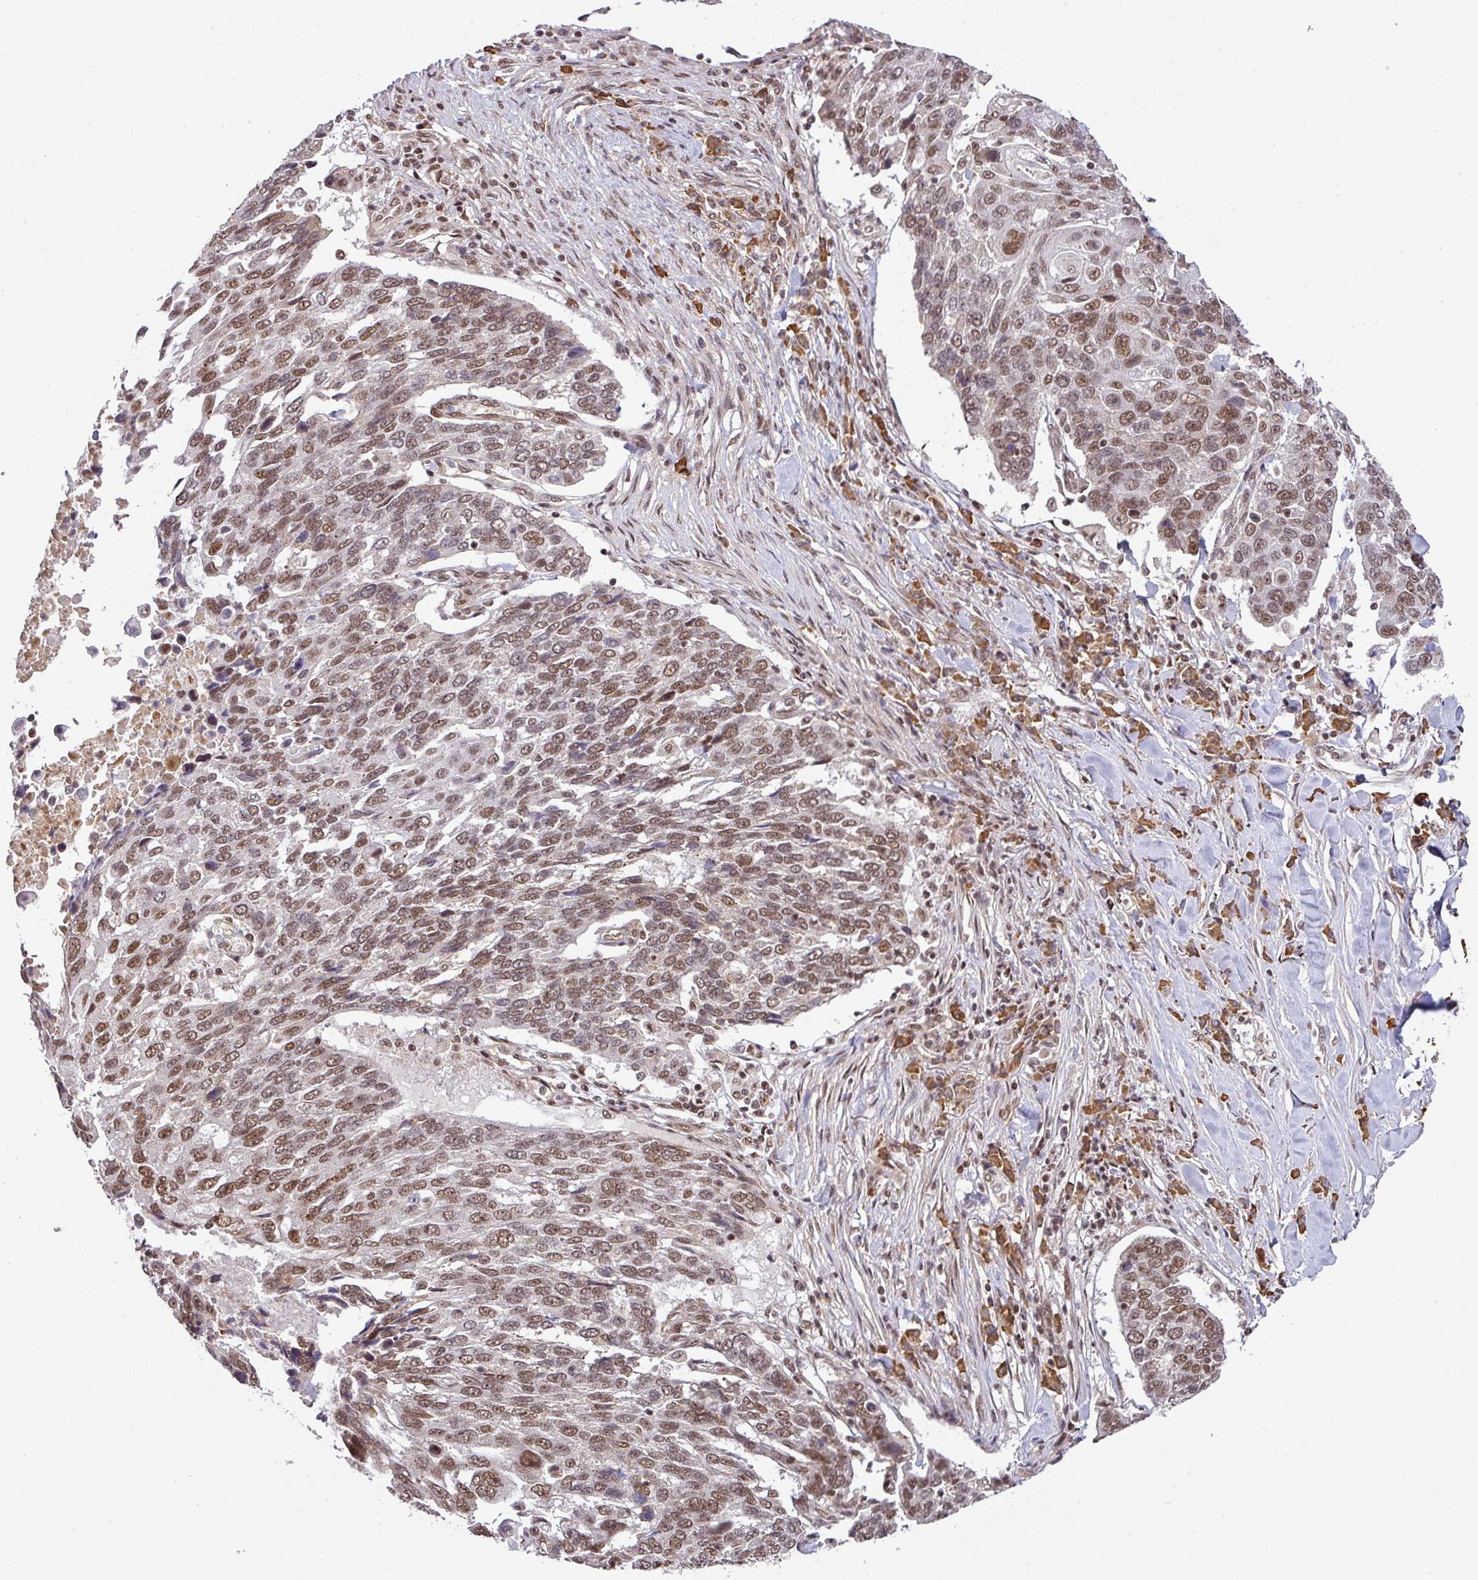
{"staining": {"intensity": "moderate", "quantity": ">75%", "location": "nuclear"}, "tissue": "lung cancer", "cell_type": "Tumor cells", "image_type": "cancer", "snomed": [{"axis": "morphology", "description": "Squamous cell carcinoma, NOS"}, {"axis": "topography", "description": "Lung"}], "caption": "A micrograph of human lung squamous cell carcinoma stained for a protein reveals moderate nuclear brown staining in tumor cells.", "gene": "PHF23", "patient": {"sex": "male", "age": 66}}